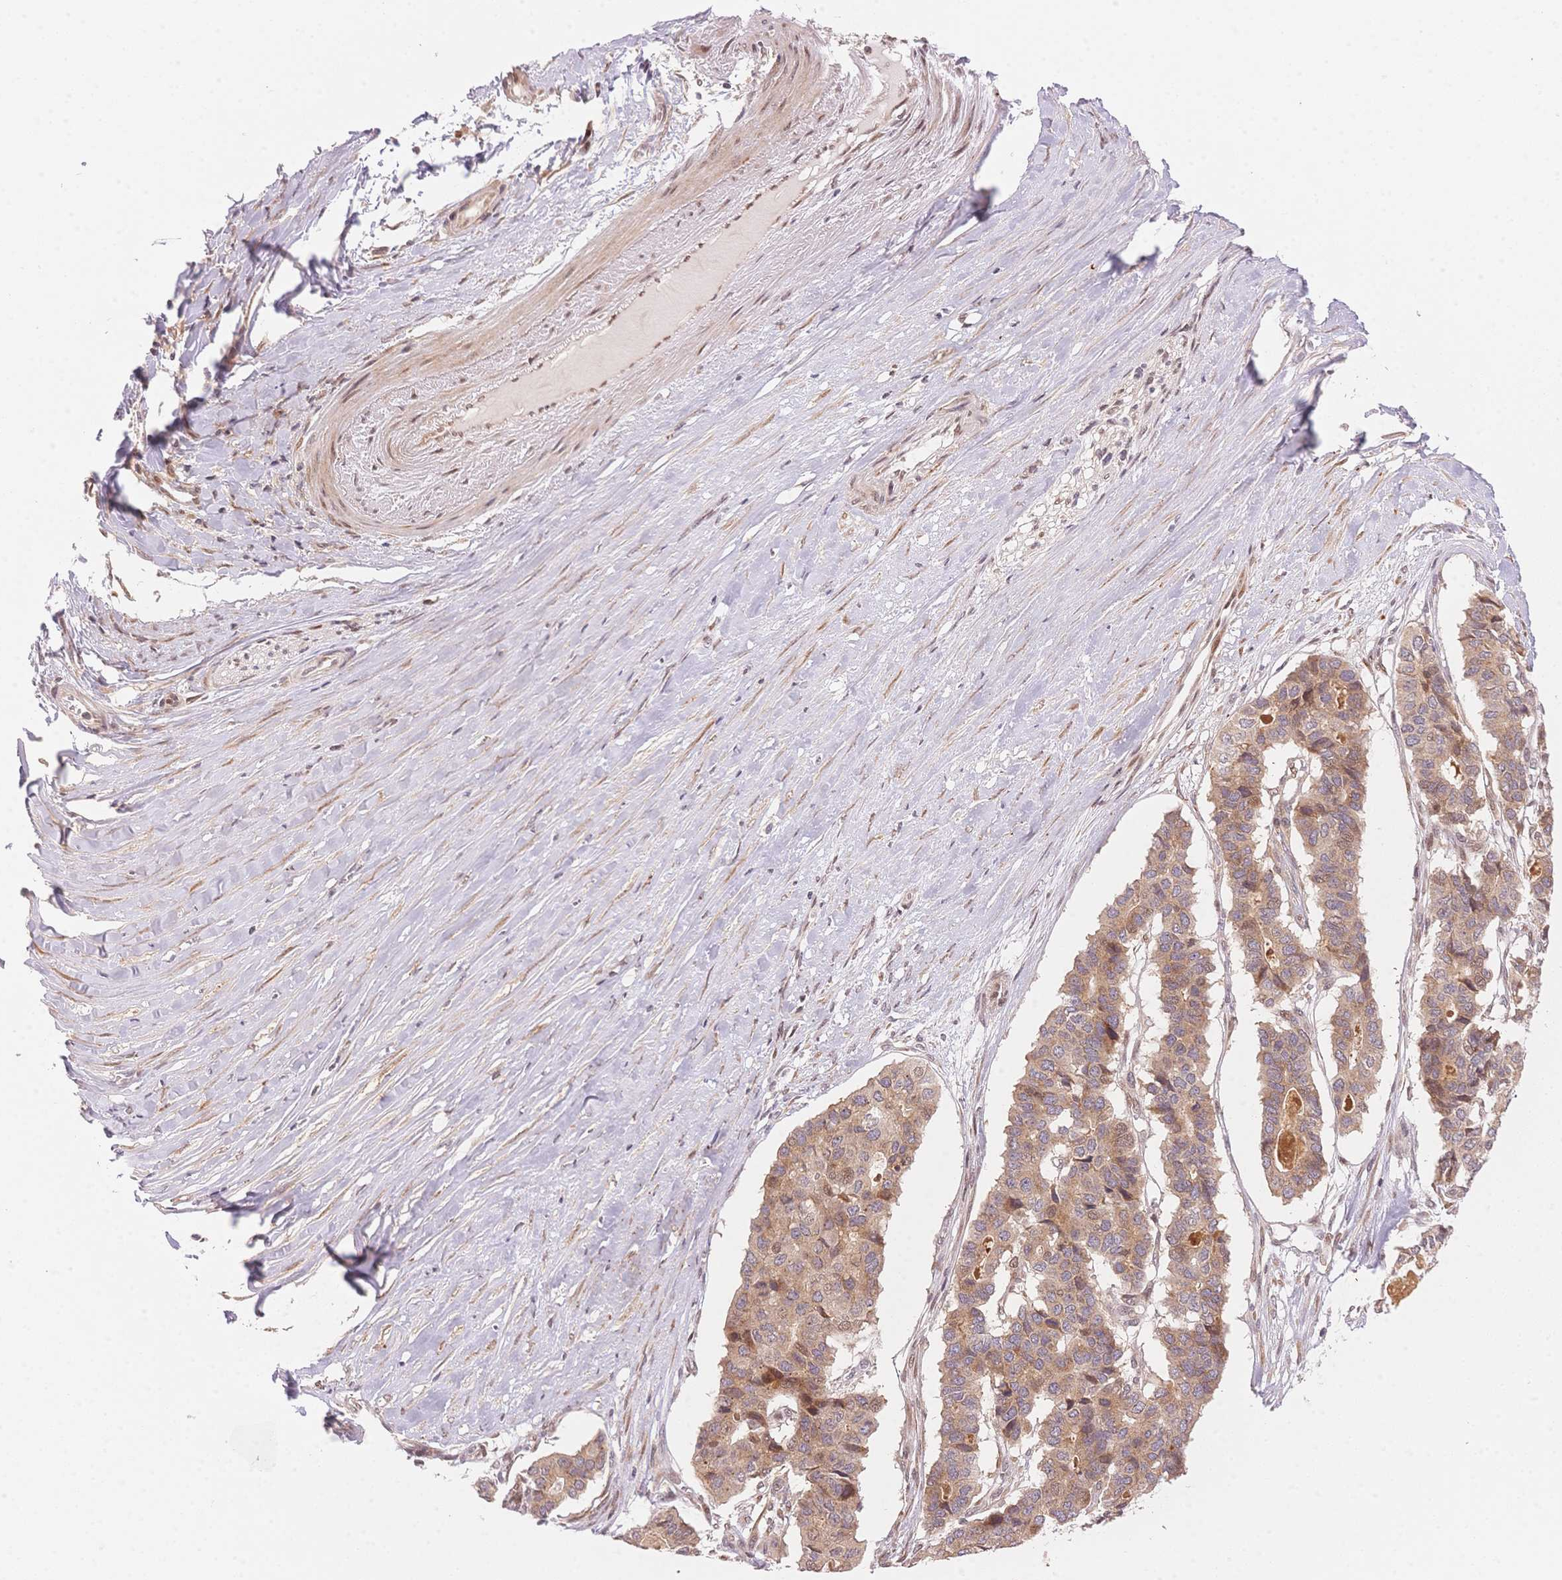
{"staining": {"intensity": "weak", "quantity": ">75%", "location": "cytoplasmic/membranous"}, "tissue": "pancreatic cancer", "cell_type": "Tumor cells", "image_type": "cancer", "snomed": [{"axis": "morphology", "description": "Adenocarcinoma, NOS"}, {"axis": "topography", "description": "Pancreas"}], "caption": "High-magnification brightfield microscopy of pancreatic cancer (adenocarcinoma) stained with DAB (3,3'-diaminobenzidine) (brown) and counterstained with hematoxylin (blue). tumor cells exhibit weak cytoplasmic/membranous expression is appreciated in approximately>75% of cells.", "gene": "STK39", "patient": {"sex": "male", "age": 50}}